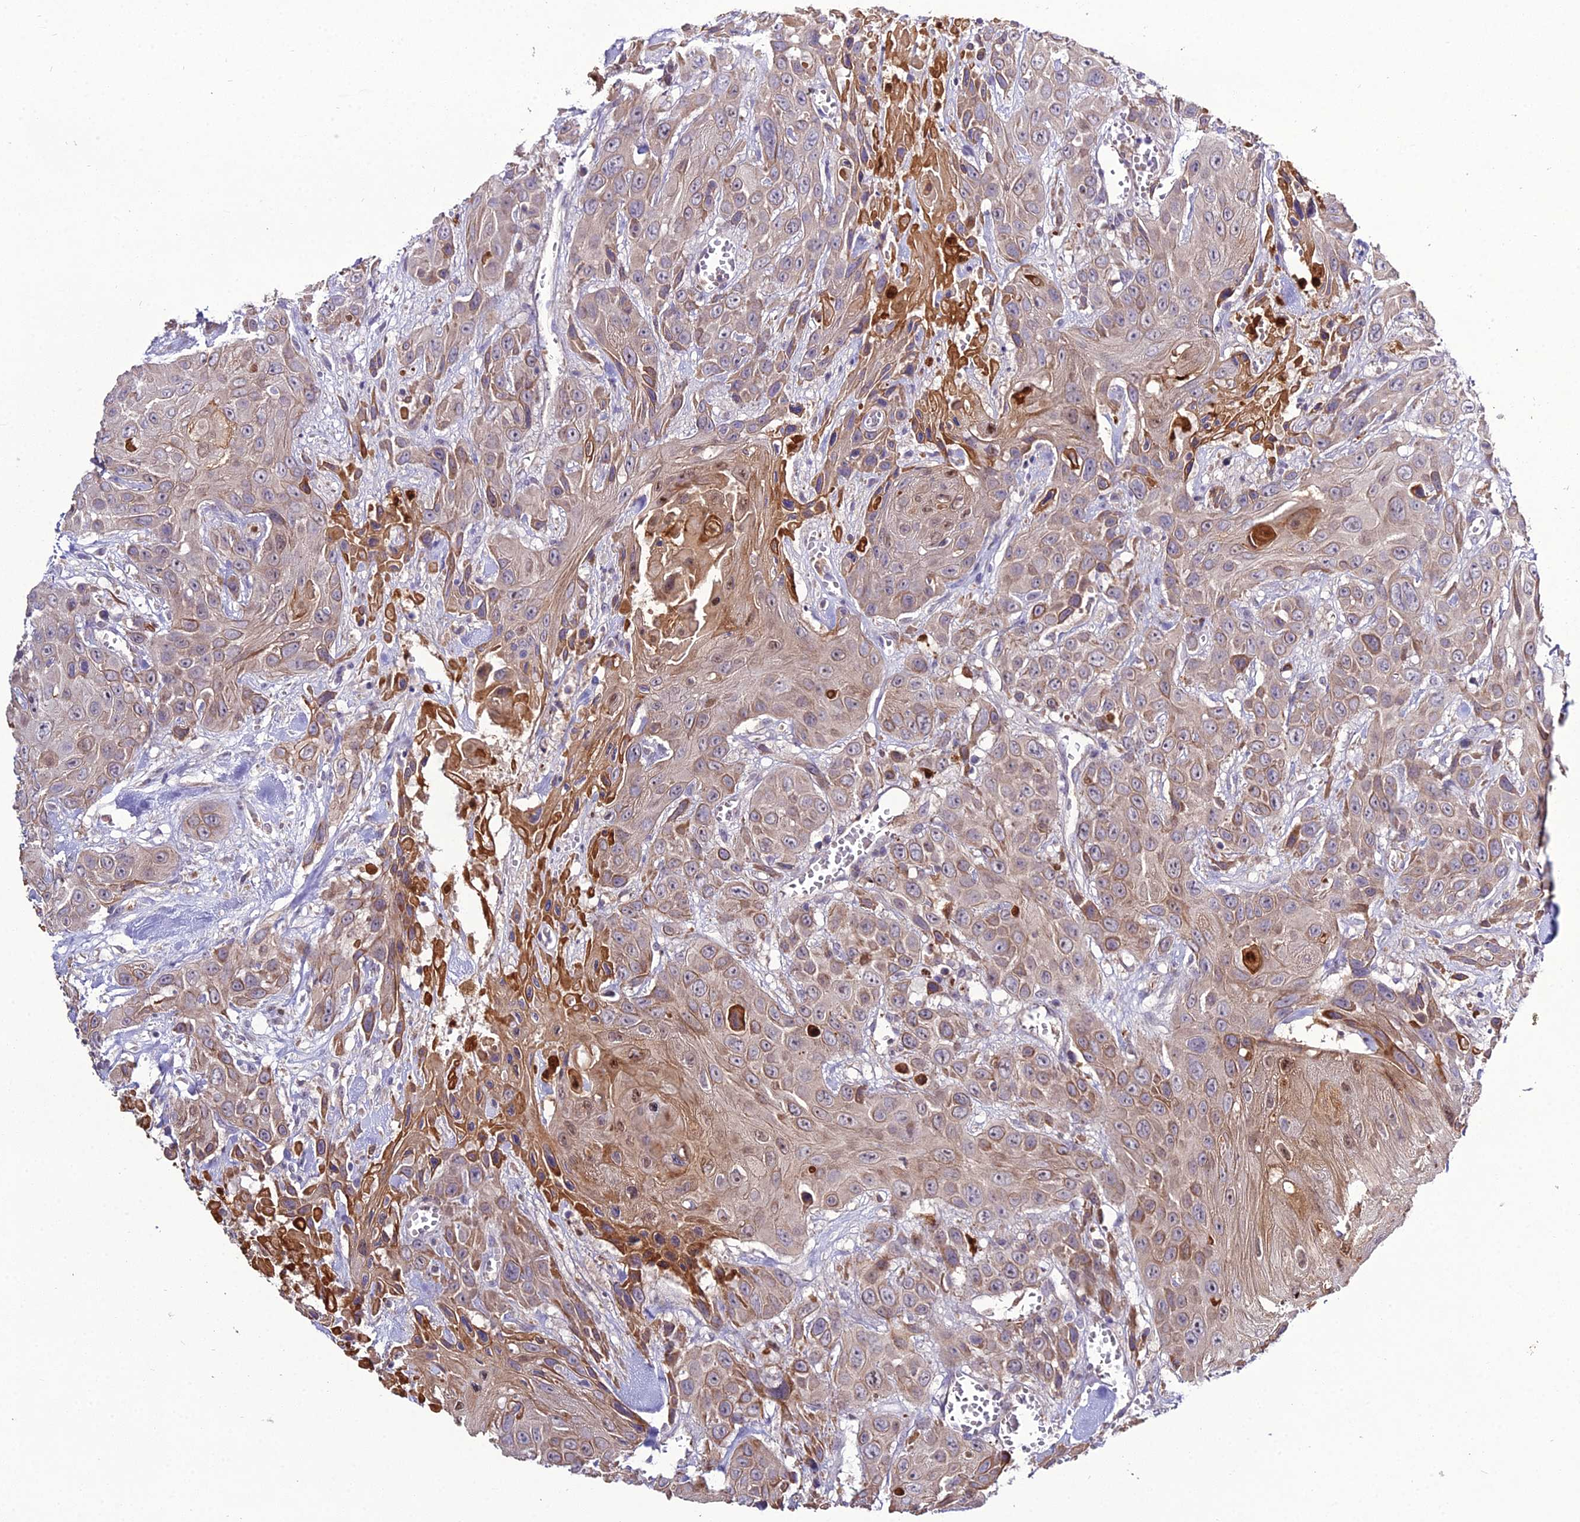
{"staining": {"intensity": "weak", "quantity": ">75%", "location": "cytoplasmic/membranous"}, "tissue": "head and neck cancer", "cell_type": "Tumor cells", "image_type": "cancer", "snomed": [{"axis": "morphology", "description": "Squamous cell carcinoma, NOS"}, {"axis": "topography", "description": "Head-Neck"}], "caption": "High-magnification brightfield microscopy of squamous cell carcinoma (head and neck) stained with DAB (brown) and counterstained with hematoxylin (blue). tumor cells exhibit weak cytoplasmic/membranous positivity is present in approximately>75% of cells.", "gene": "EID2", "patient": {"sex": "male", "age": 81}}